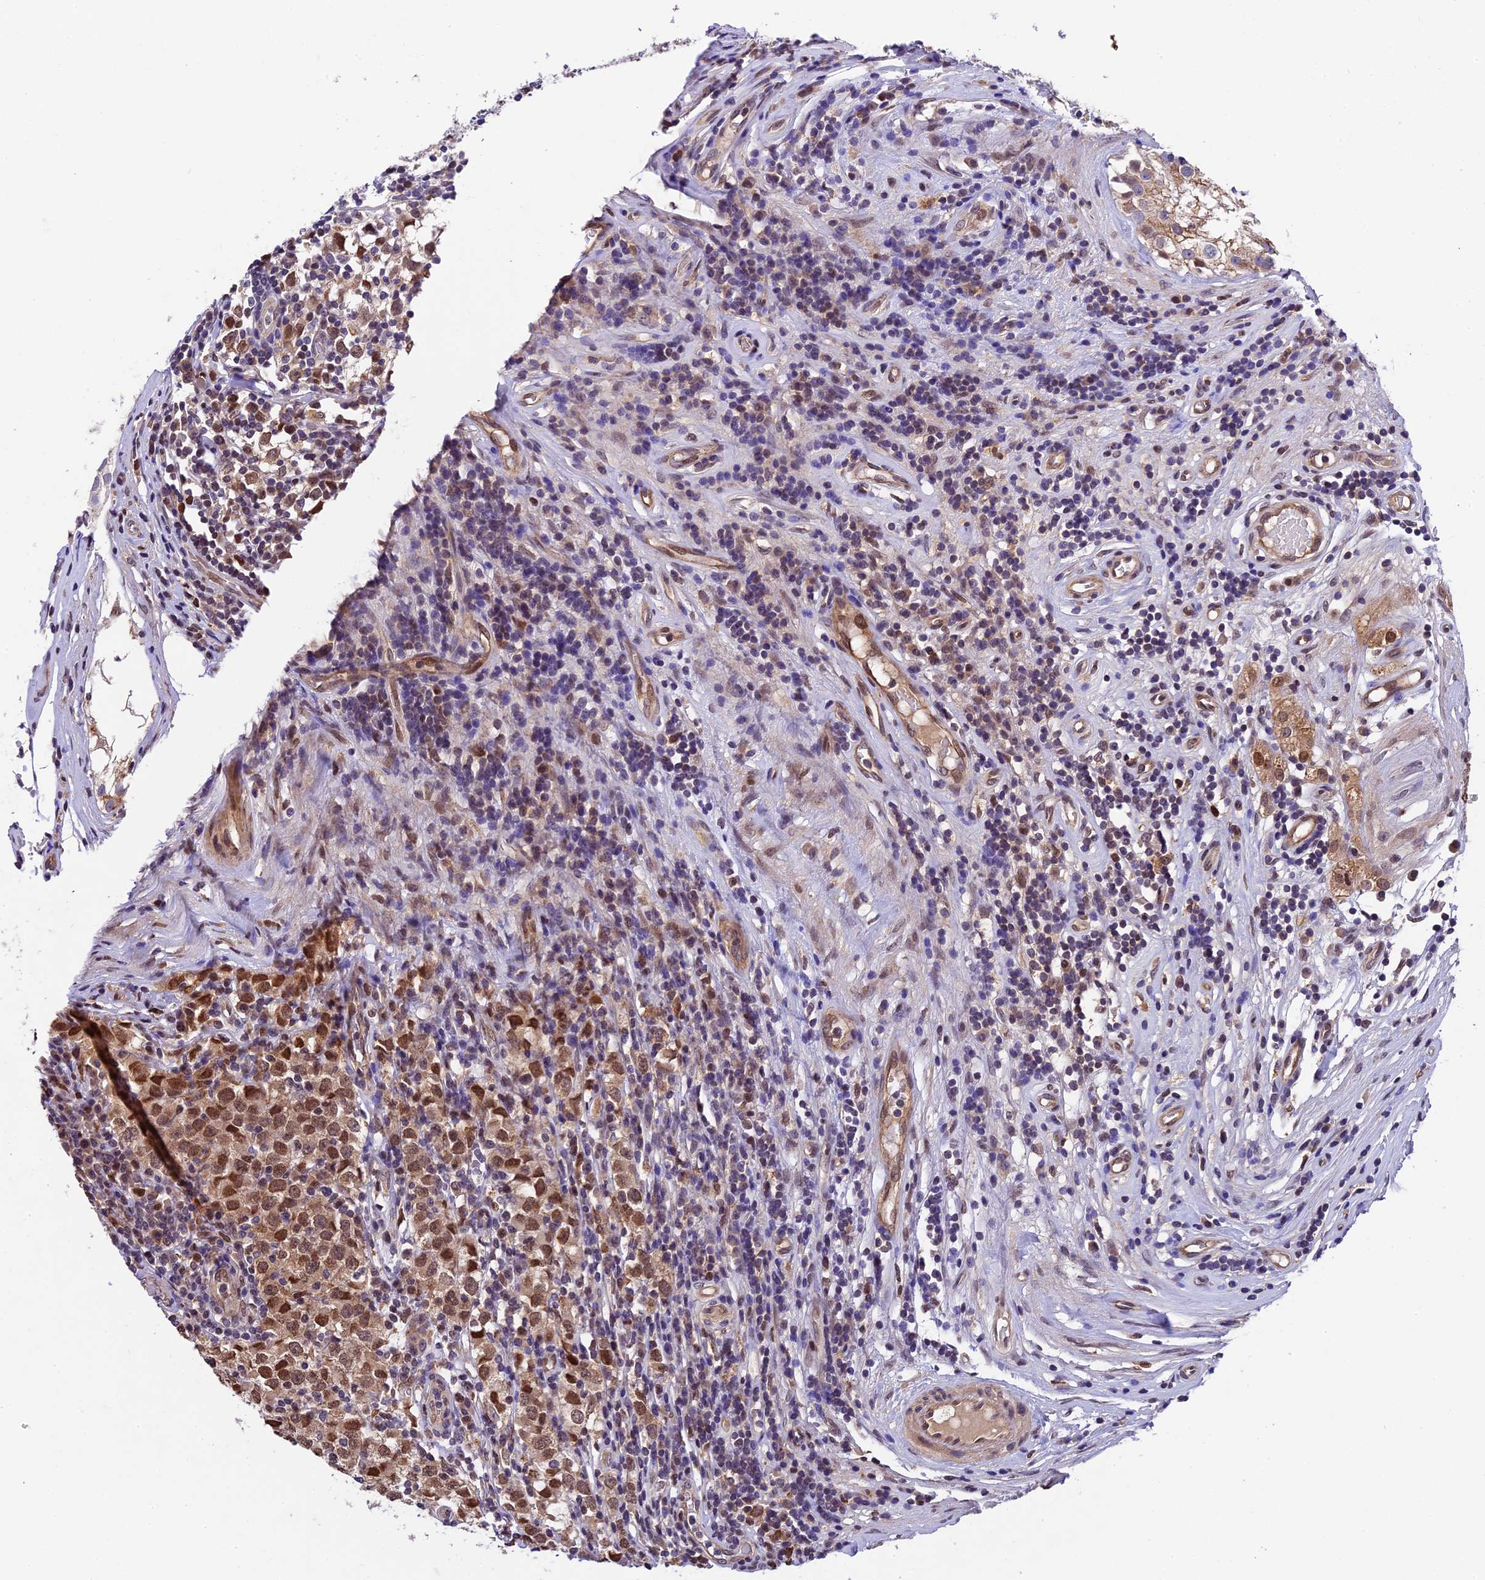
{"staining": {"intensity": "moderate", "quantity": ">75%", "location": "nuclear"}, "tissue": "testis cancer", "cell_type": "Tumor cells", "image_type": "cancer", "snomed": [{"axis": "morphology", "description": "Seminoma, NOS"}, {"axis": "topography", "description": "Testis"}], "caption": "Immunohistochemistry (IHC) staining of testis seminoma, which reveals medium levels of moderate nuclear positivity in about >75% of tumor cells indicating moderate nuclear protein staining. The staining was performed using DAB (brown) for protein detection and nuclei were counterstained in hematoxylin (blue).", "gene": "CCSER1", "patient": {"sex": "male", "age": 65}}